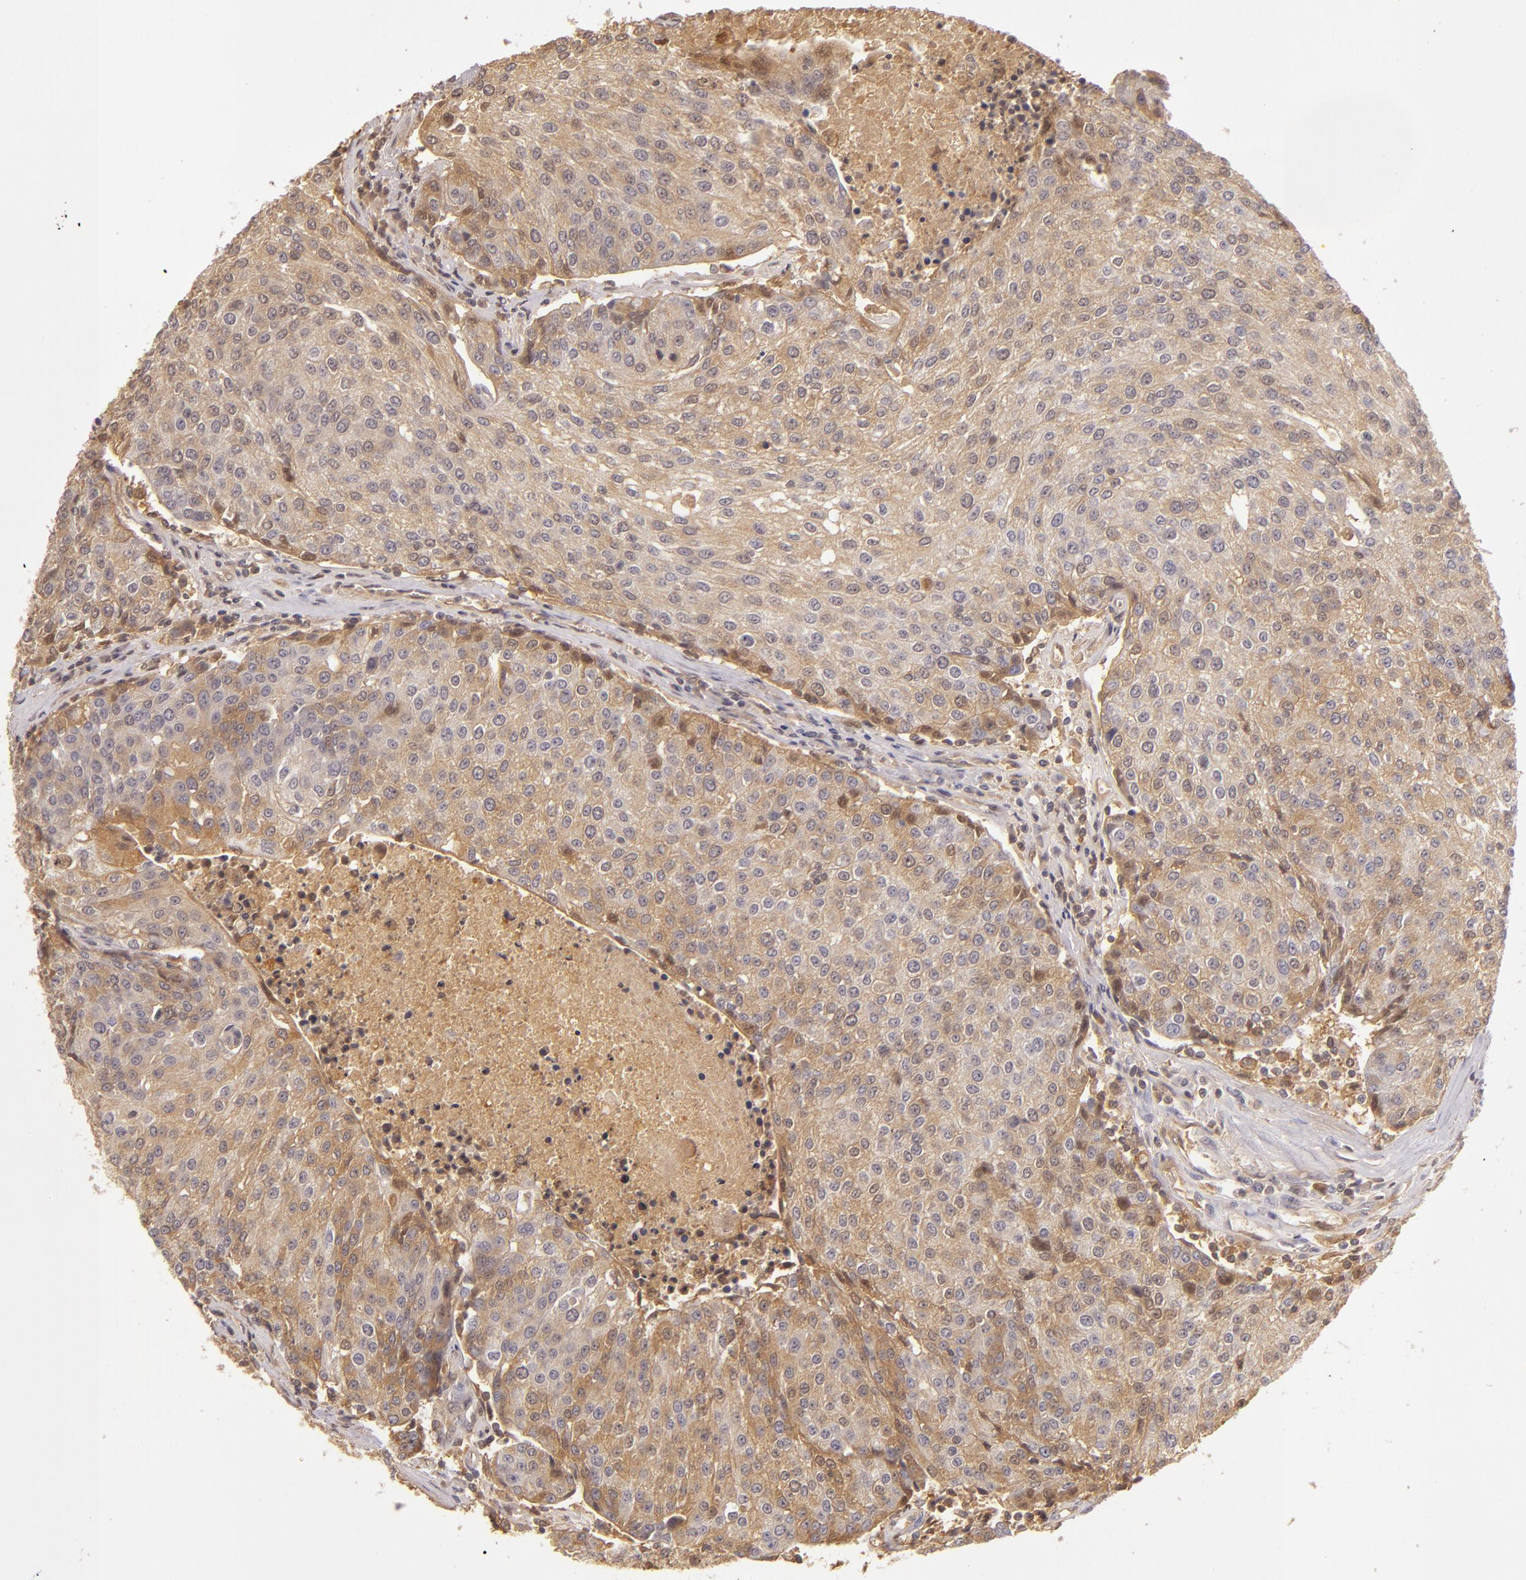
{"staining": {"intensity": "moderate", "quantity": "25%-75%", "location": "cytoplasmic/membranous"}, "tissue": "urothelial cancer", "cell_type": "Tumor cells", "image_type": "cancer", "snomed": [{"axis": "morphology", "description": "Urothelial carcinoma, High grade"}, {"axis": "topography", "description": "Urinary bladder"}], "caption": "Brown immunohistochemical staining in human urothelial cancer exhibits moderate cytoplasmic/membranous positivity in about 25%-75% of tumor cells. The protein of interest is shown in brown color, while the nuclei are stained blue.", "gene": "LRG1", "patient": {"sex": "female", "age": 85}}